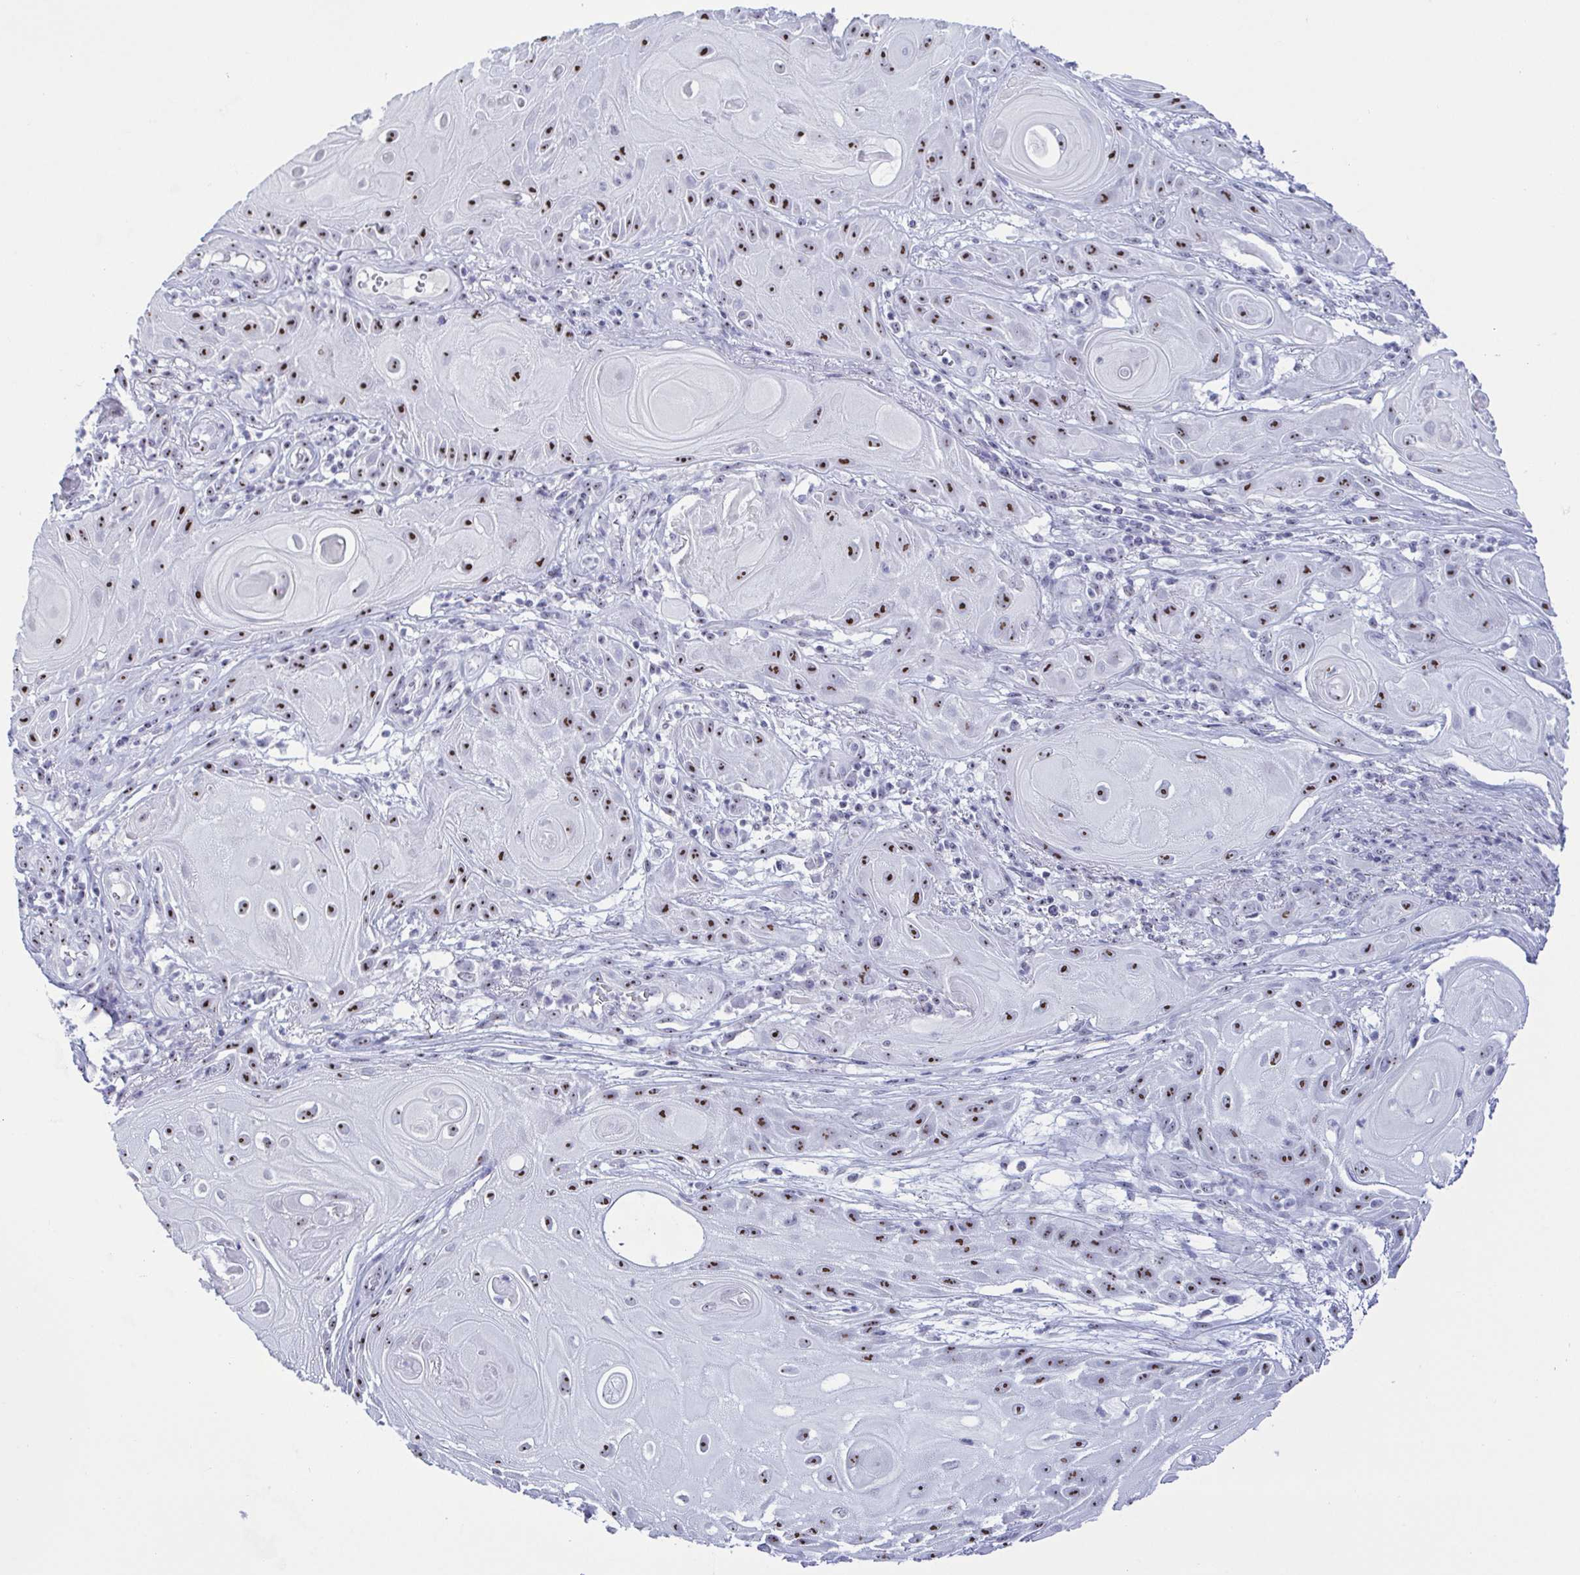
{"staining": {"intensity": "strong", "quantity": ">75%", "location": "nuclear"}, "tissue": "skin cancer", "cell_type": "Tumor cells", "image_type": "cancer", "snomed": [{"axis": "morphology", "description": "Squamous cell carcinoma, NOS"}, {"axis": "topography", "description": "Skin"}], "caption": "Skin cancer stained with a brown dye displays strong nuclear positive staining in approximately >75% of tumor cells.", "gene": "BZW1", "patient": {"sex": "male", "age": 62}}